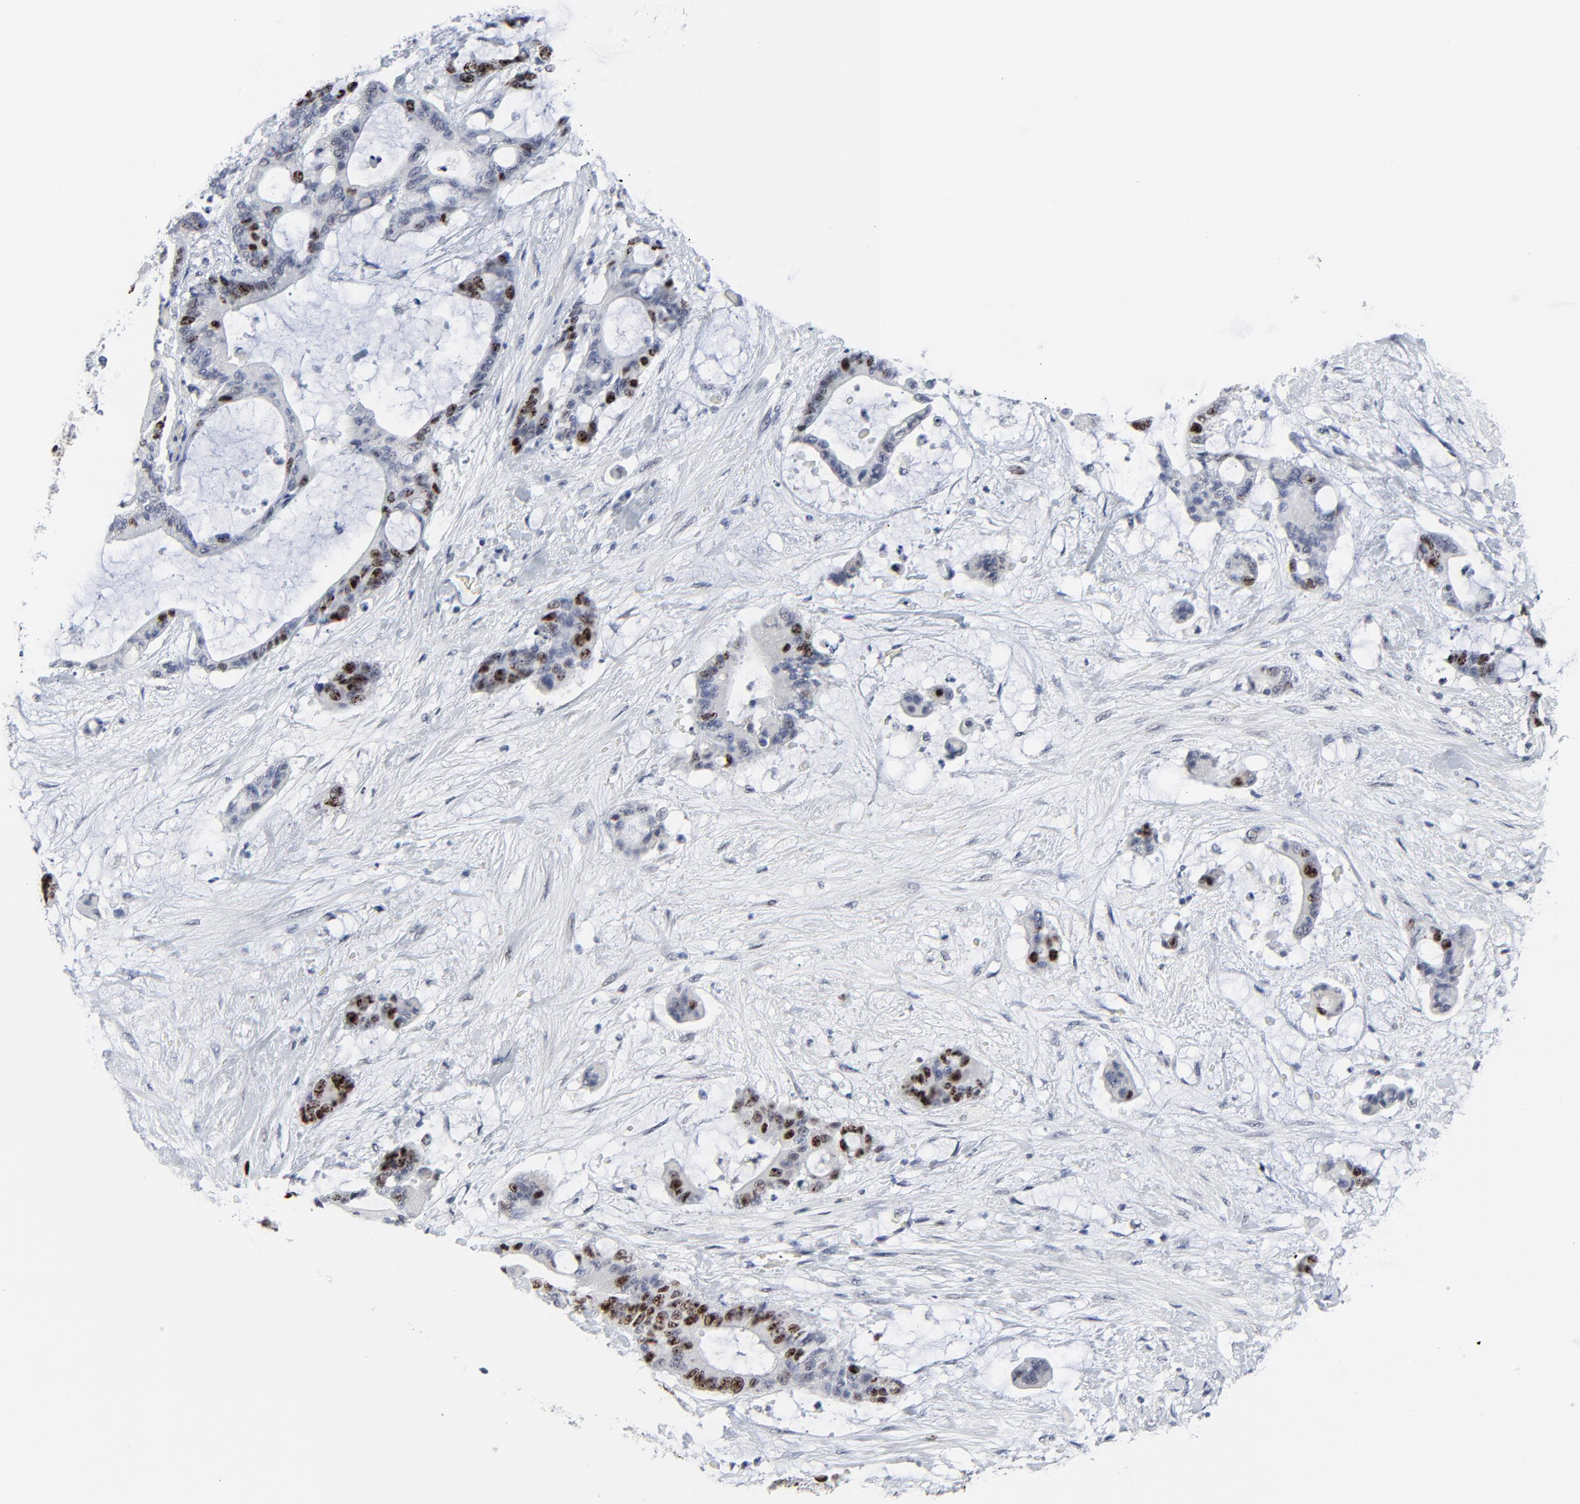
{"staining": {"intensity": "moderate", "quantity": "25%-75%", "location": "nuclear"}, "tissue": "liver cancer", "cell_type": "Tumor cells", "image_type": "cancer", "snomed": [{"axis": "morphology", "description": "Cholangiocarcinoma"}, {"axis": "topography", "description": "Liver"}], "caption": "DAB immunohistochemical staining of human cholangiocarcinoma (liver) reveals moderate nuclear protein staining in about 25%-75% of tumor cells. The staining was performed using DAB (3,3'-diaminobenzidine), with brown indicating positive protein expression. Nuclei are stained blue with hematoxylin.", "gene": "ZNF589", "patient": {"sex": "female", "age": 73}}